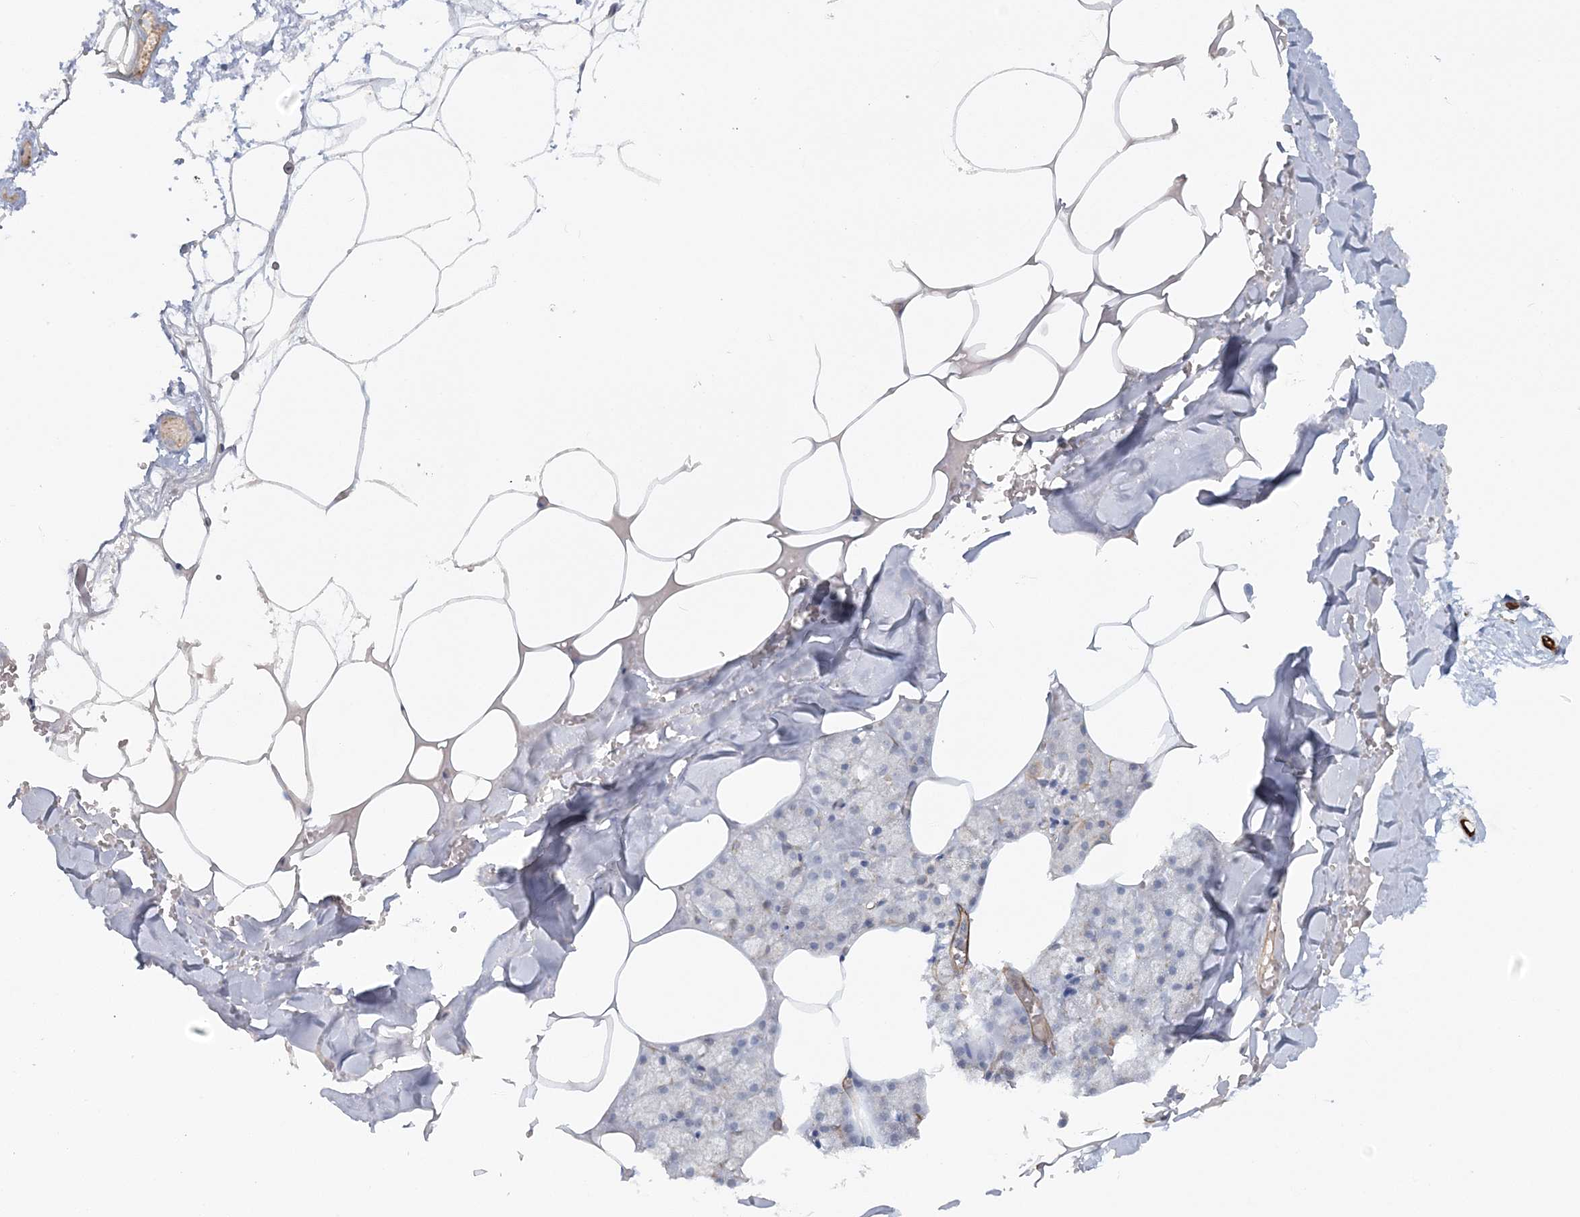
{"staining": {"intensity": "weak", "quantity": "<25%", "location": "cytoplasmic/membranous"}, "tissue": "salivary gland", "cell_type": "Glandular cells", "image_type": "normal", "snomed": [{"axis": "morphology", "description": "Normal tissue, NOS"}, {"axis": "topography", "description": "Salivary gland"}], "caption": "Salivary gland stained for a protein using immunohistochemistry reveals no staining glandular cells.", "gene": "AFAP1L2", "patient": {"sex": "male", "age": 62}}